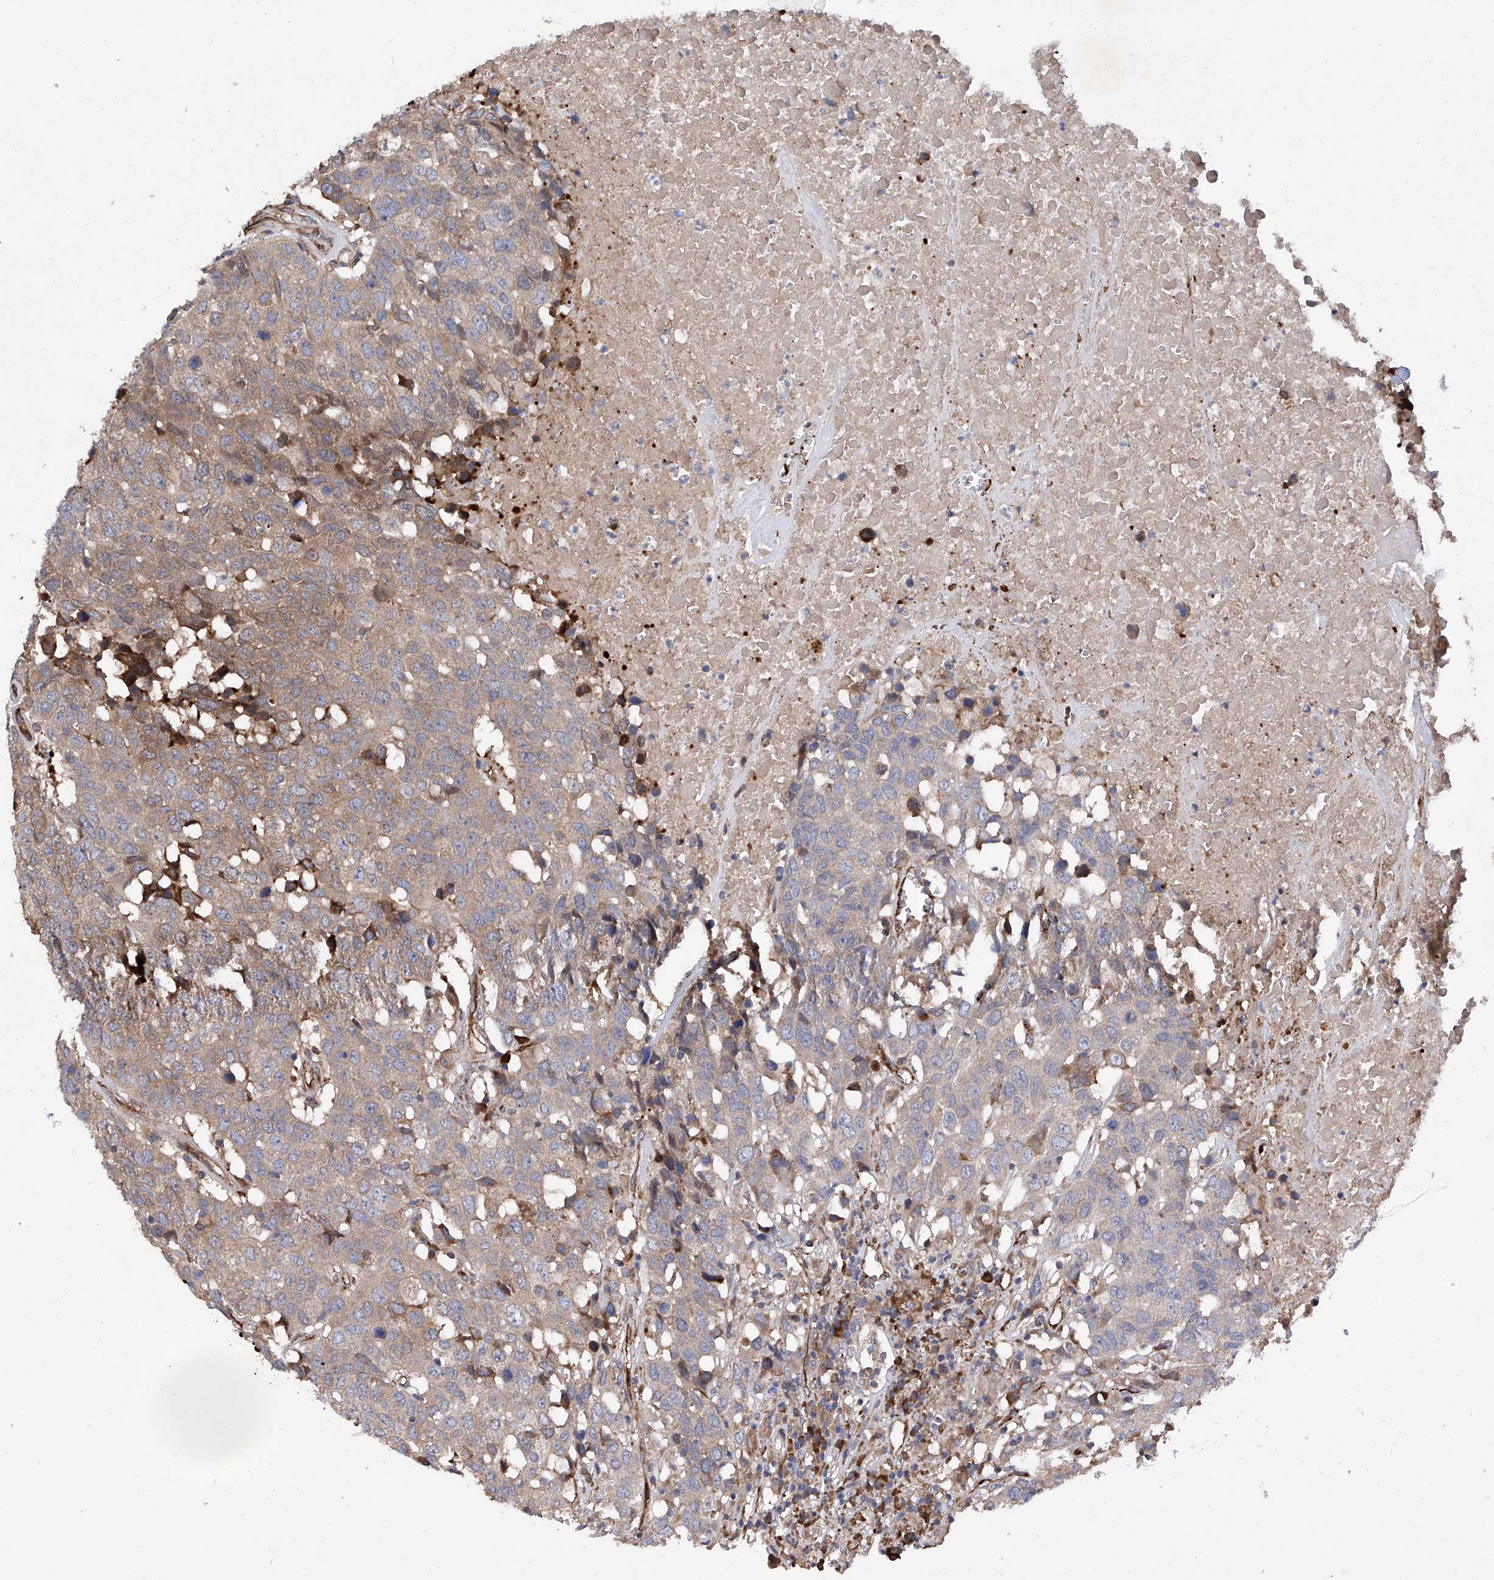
{"staining": {"intensity": "moderate", "quantity": ">75%", "location": "cytoplasmic/membranous"}, "tissue": "head and neck cancer", "cell_type": "Tumor cells", "image_type": "cancer", "snomed": [{"axis": "morphology", "description": "Squamous cell carcinoma, NOS"}, {"axis": "topography", "description": "Head-Neck"}], "caption": "Head and neck cancer stained for a protein (brown) shows moderate cytoplasmic/membranous positive staining in approximately >75% of tumor cells.", "gene": "INPP5B", "patient": {"sex": "male", "age": 66}}